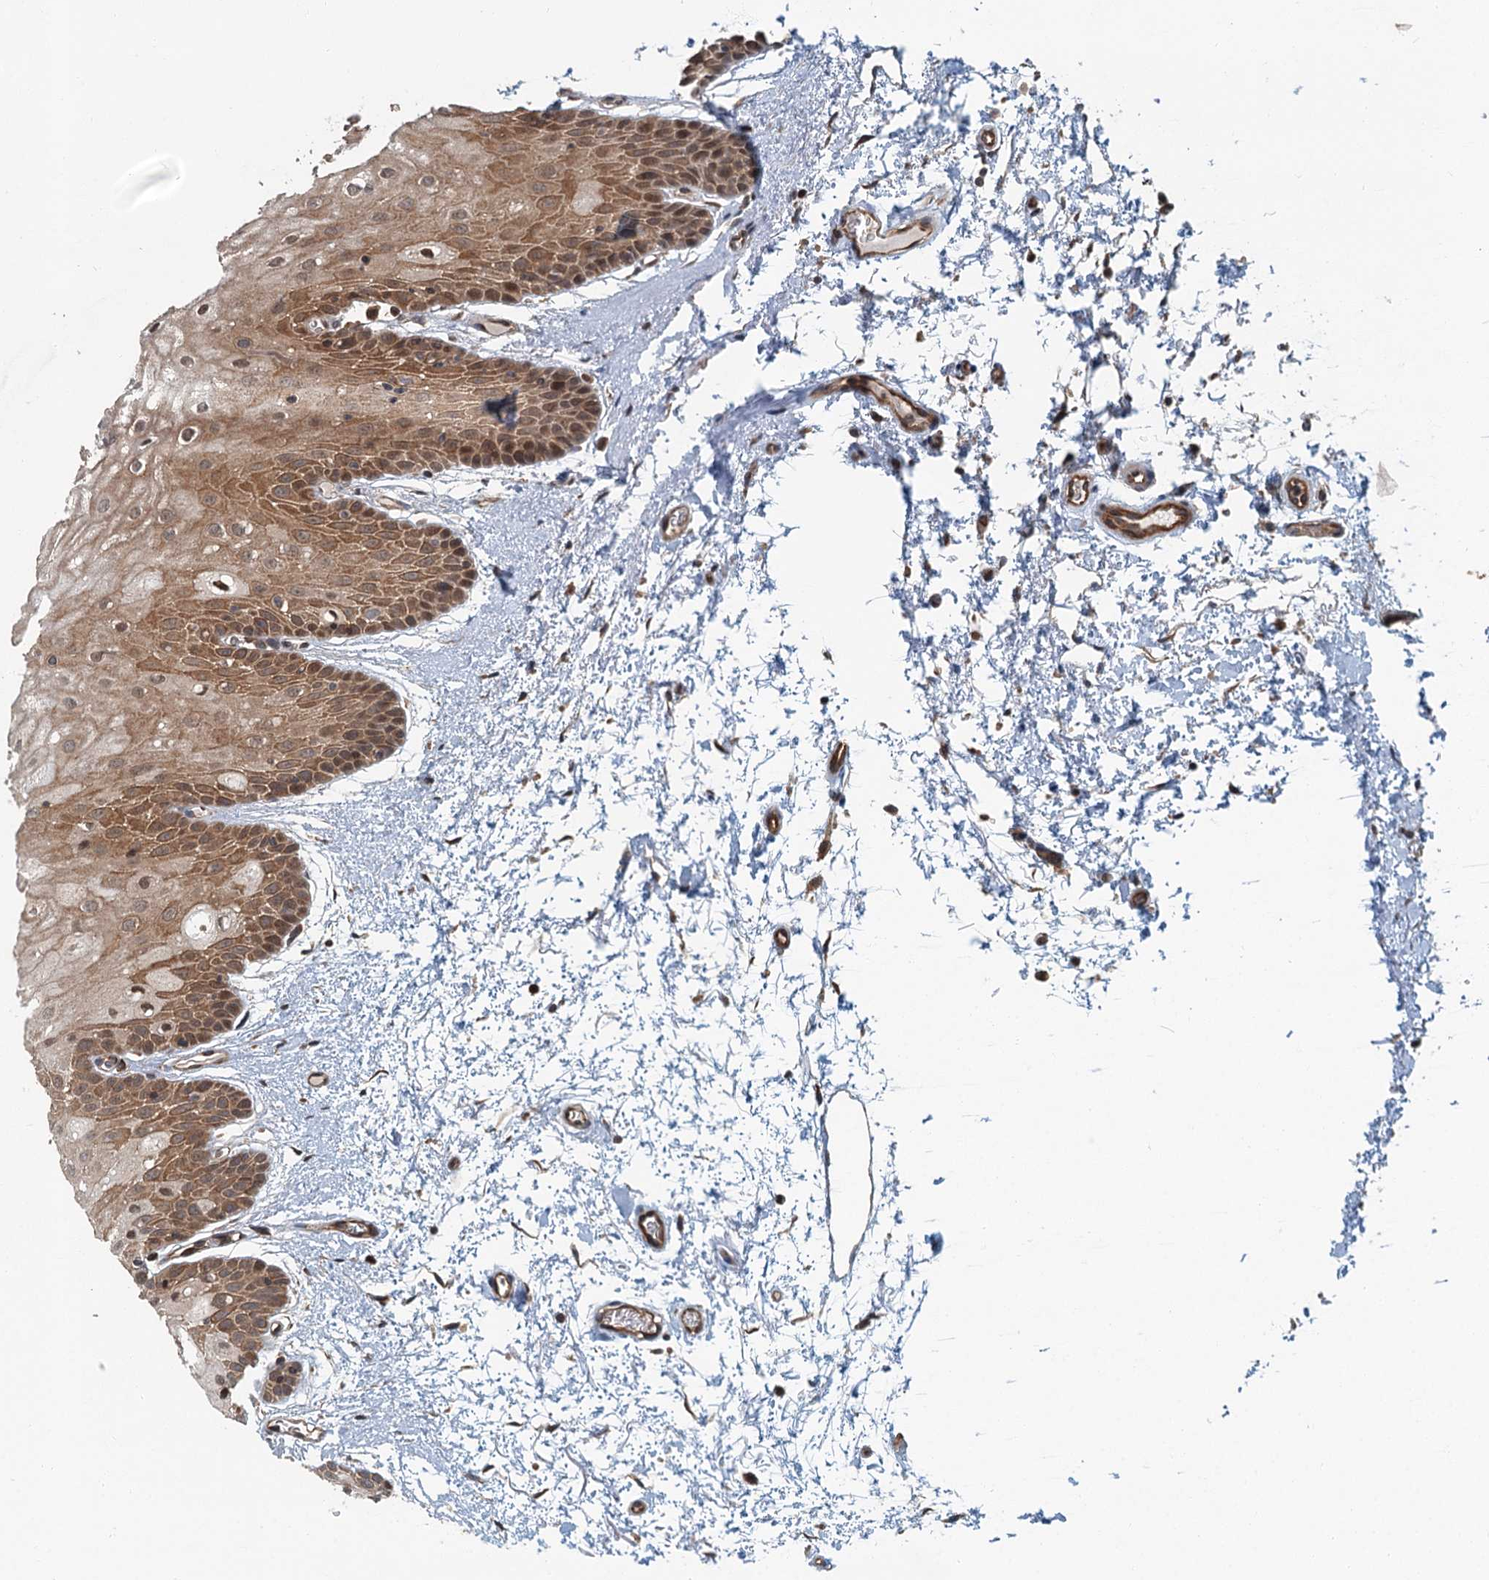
{"staining": {"intensity": "moderate", "quantity": "25%-75%", "location": "cytoplasmic/membranous"}, "tissue": "oral mucosa", "cell_type": "Squamous epithelial cells", "image_type": "normal", "snomed": [{"axis": "morphology", "description": "Normal tissue, NOS"}, {"axis": "topography", "description": "Oral tissue"}, {"axis": "topography", "description": "Tounge, NOS"}], "caption": "Moderate cytoplasmic/membranous protein expression is seen in about 25%-75% of squamous epithelial cells in oral mucosa. (IHC, brightfield microscopy, high magnification).", "gene": "ZNF527", "patient": {"sex": "female", "age": 73}}